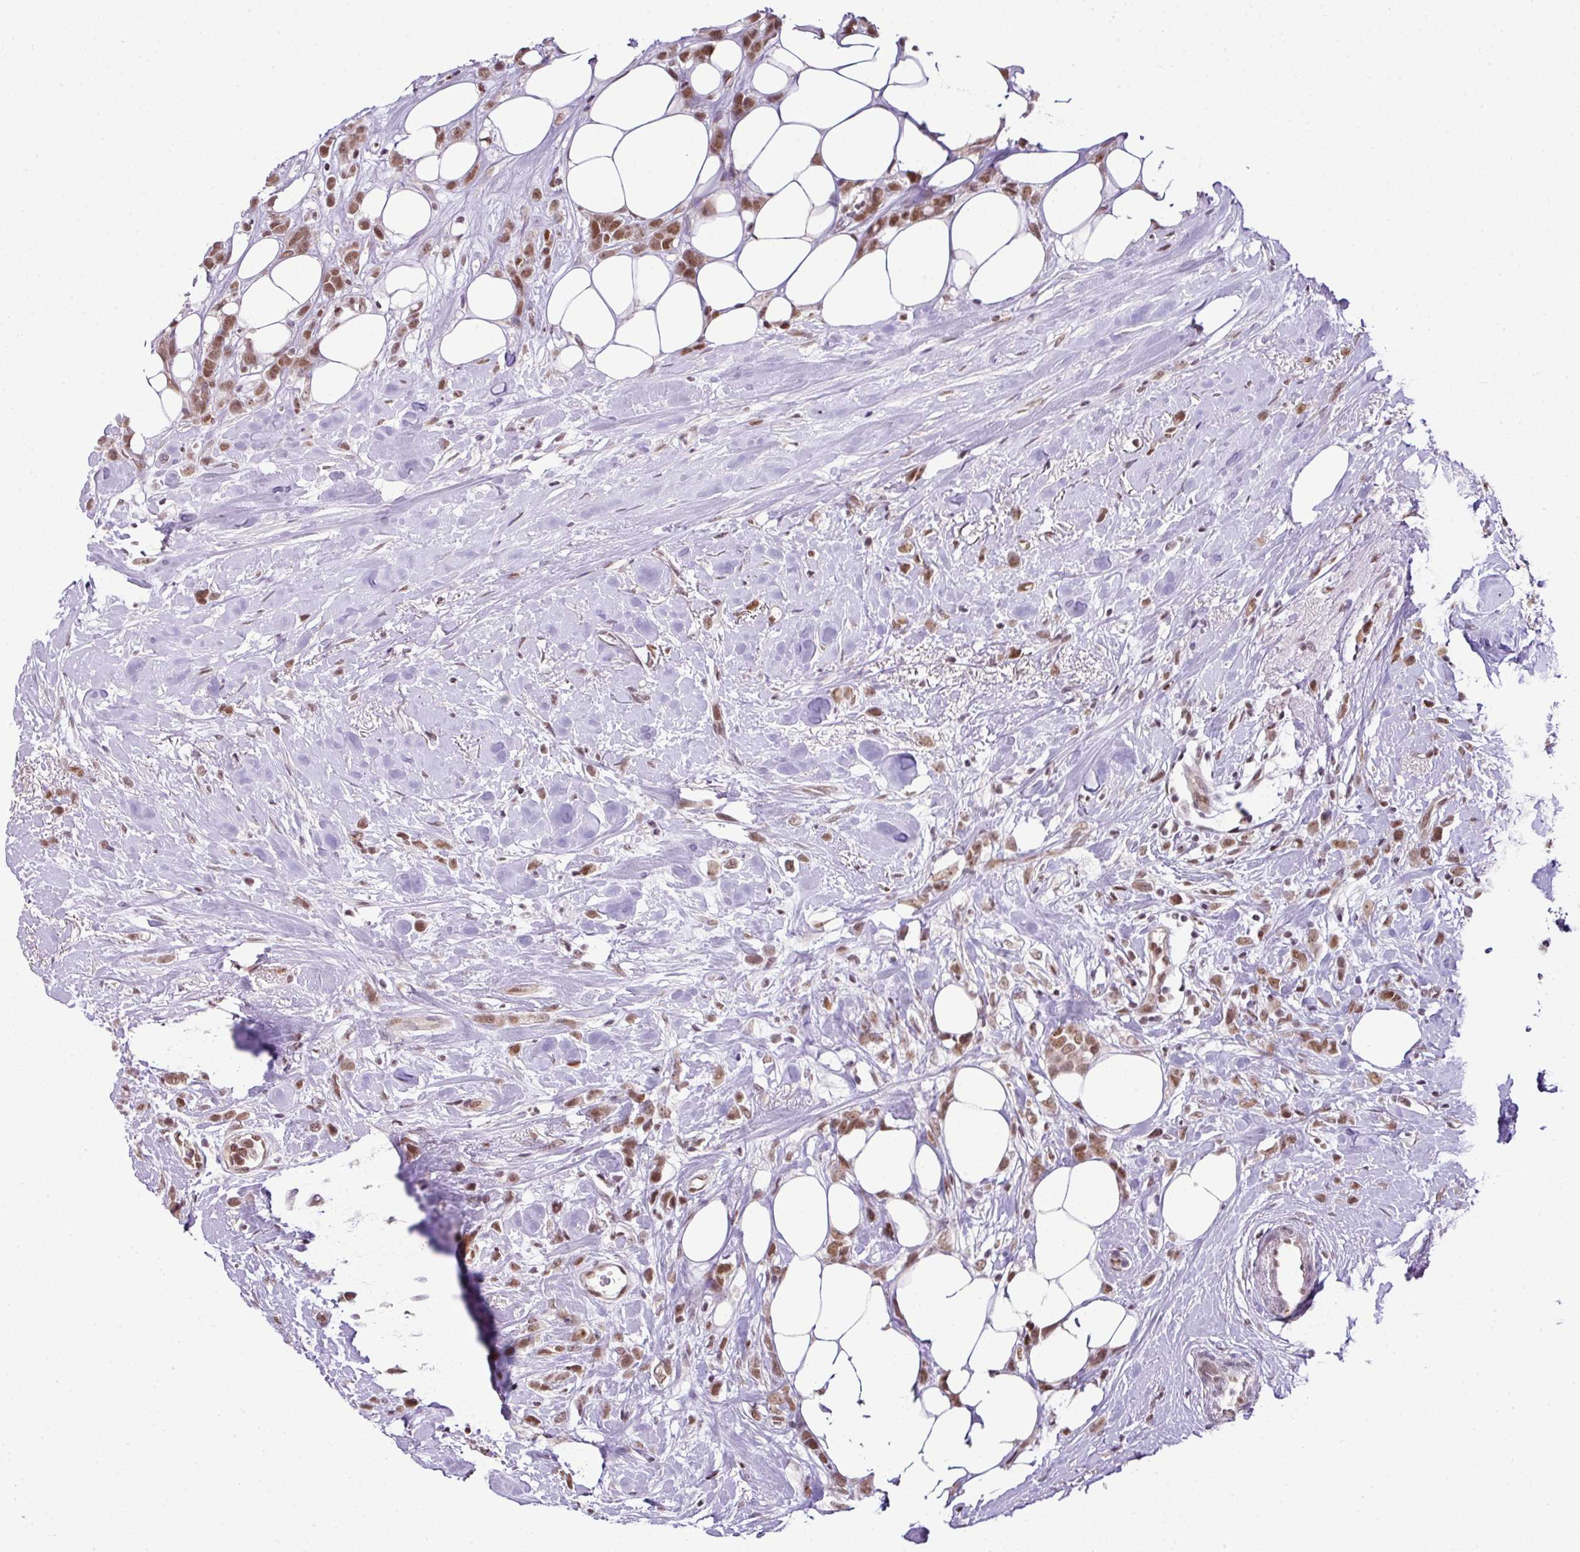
{"staining": {"intensity": "moderate", "quantity": ">75%", "location": "nuclear"}, "tissue": "breast cancer", "cell_type": "Tumor cells", "image_type": "cancer", "snomed": [{"axis": "morphology", "description": "Duct carcinoma"}, {"axis": "topography", "description": "Breast"}], "caption": "Human breast cancer (infiltrating ductal carcinoma) stained with a protein marker displays moderate staining in tumor cells.", "gene": "PGAP4", "patient": {"sex": "female", "age": 80}}